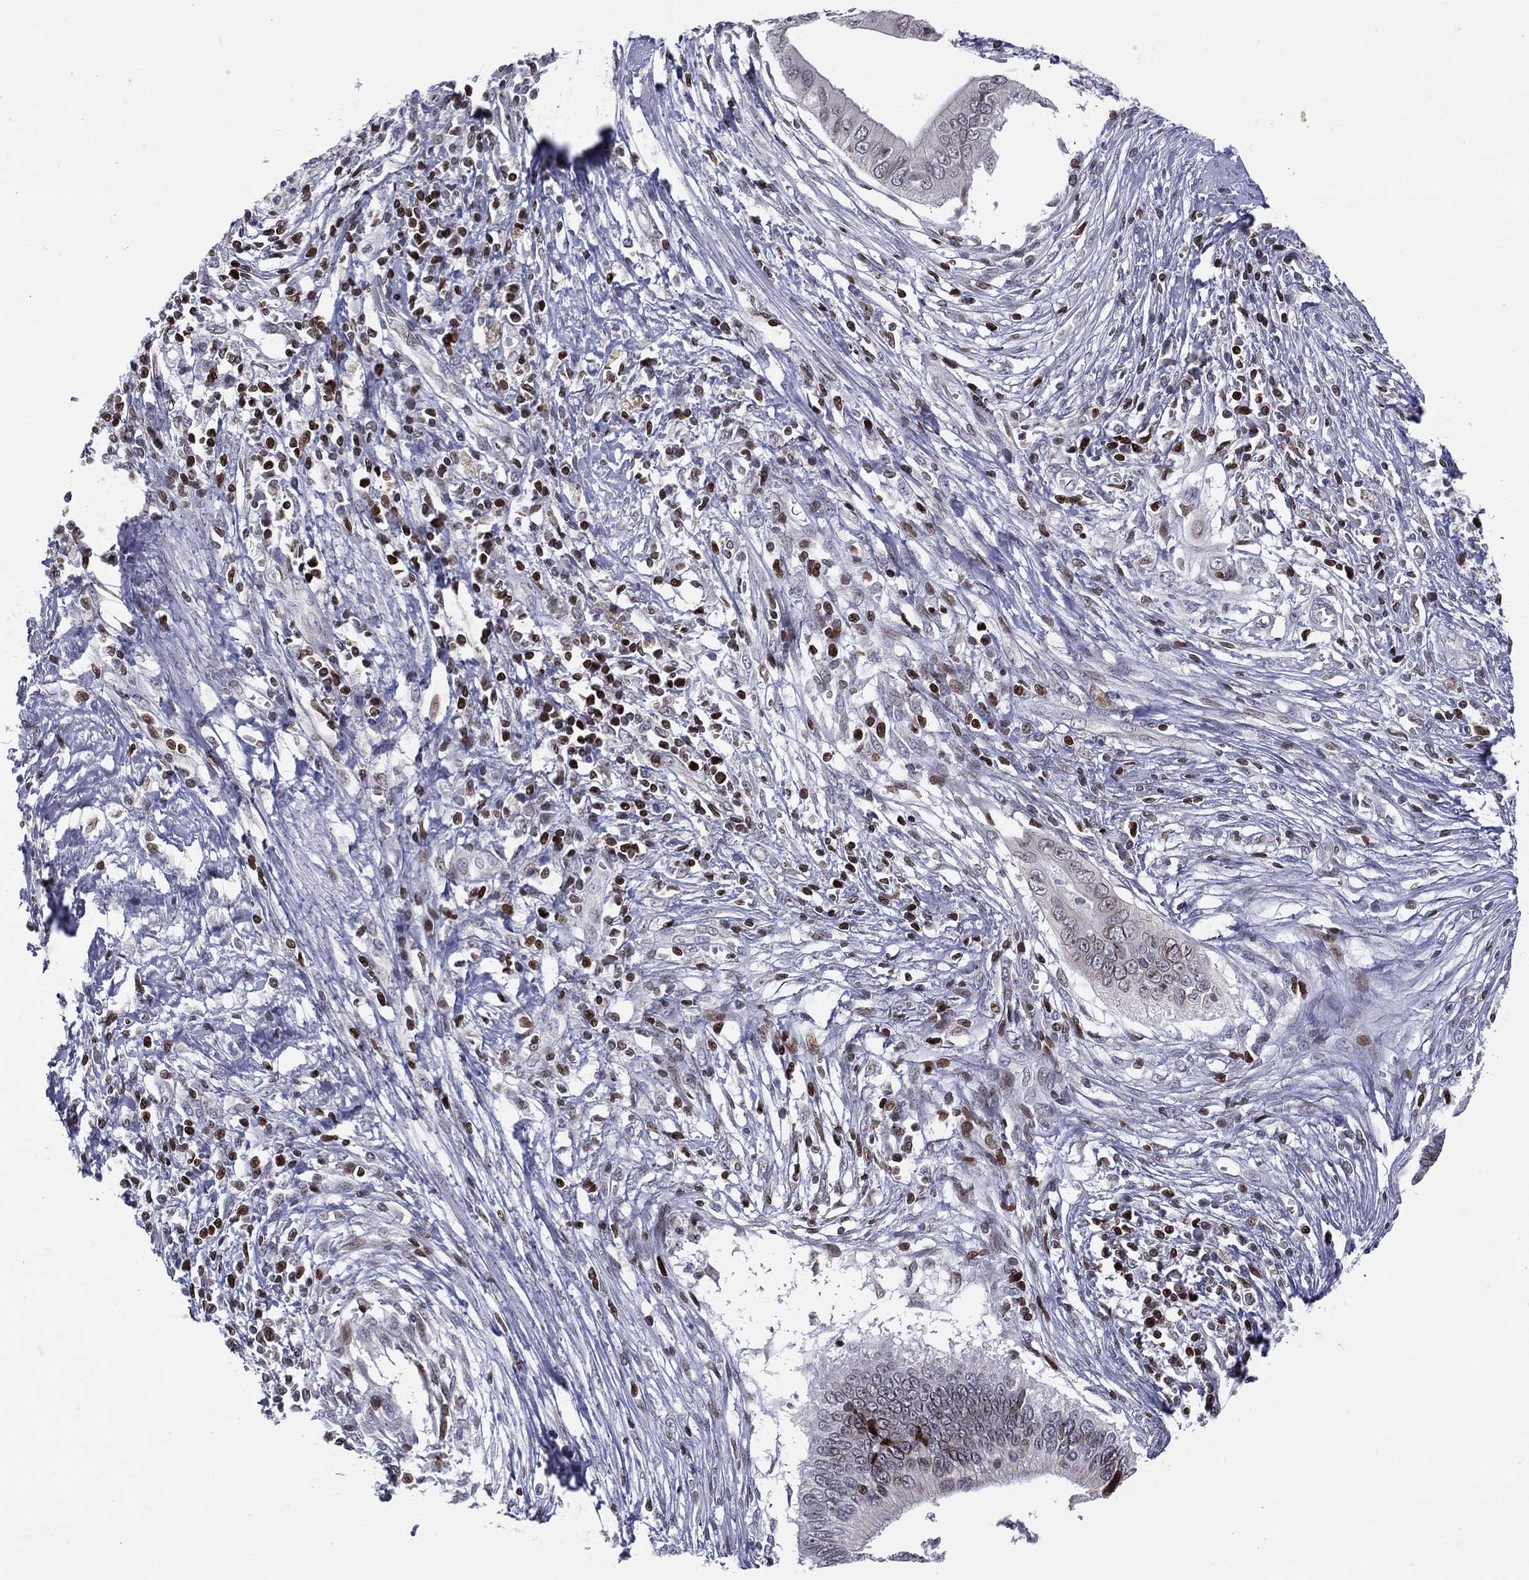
{"staining": {"intensity": "strong", "quantity": "<25%", "location": "nuclear"}, "tissue": "cervical cancer", "cell_type": "Tumor cells", "image_type": "cancer", "snomed": [{"axis": "morphology", "description": "Adenocarcinoma, NOS"}, {"axis": "topography", "description": "Cervix"}], "caption": "Strong nuclear staining is identified in approximately <25% of tumor cells in cervical adenocarcinoma.", "gene": "DBF4B", "patient": {"sex": "female", "age": 42}}